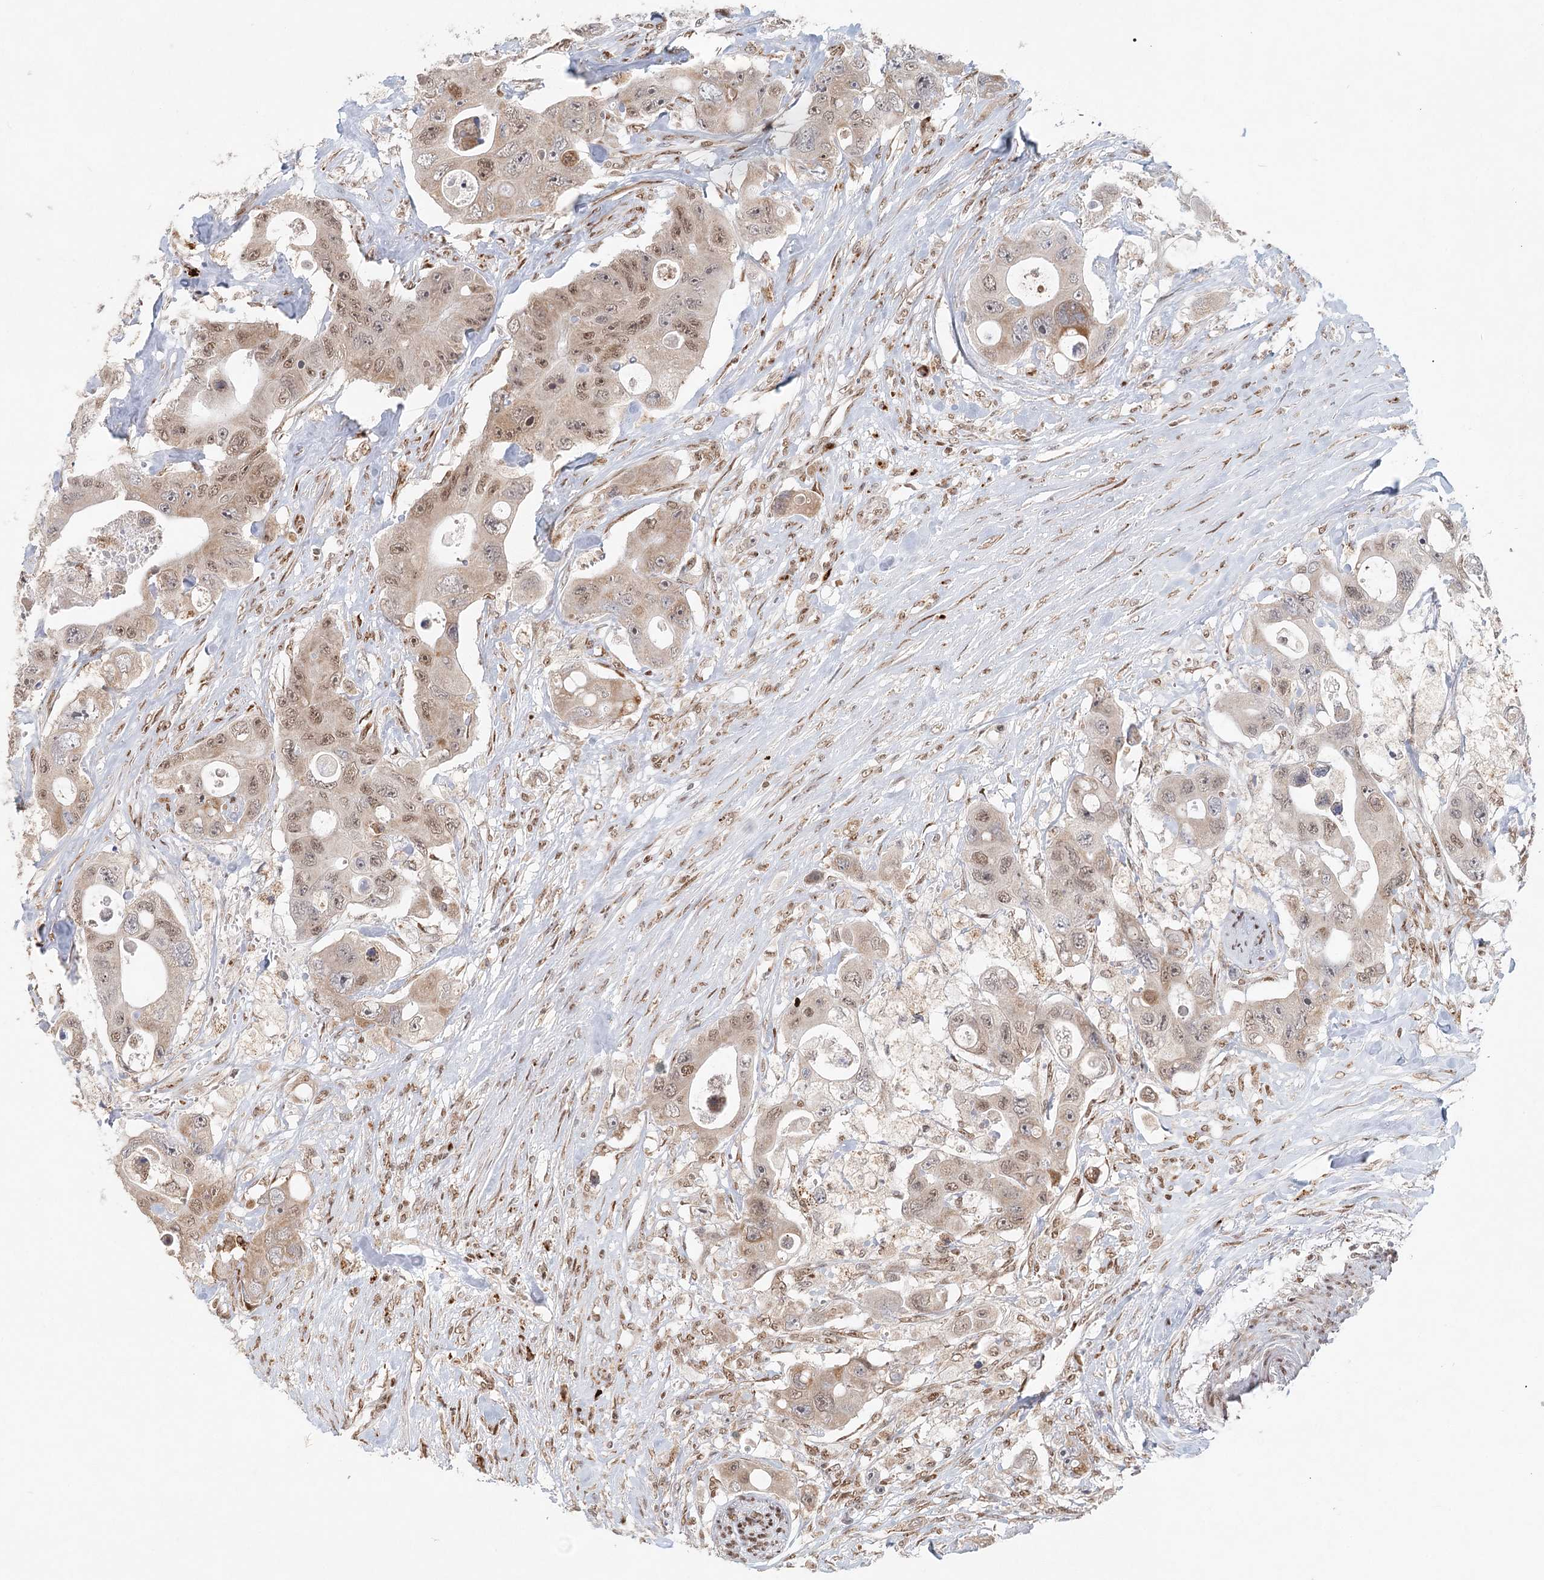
{"staining": {"intensity": "moderate", "quantity": ">75%", "location": "nuclear"}, "tissue": "colorectal cancer", "cell_type": "Tumor cells", "image_type": "cancer", "snomed": [{"axis": "morphology", "description": "Adenocarcinoma, NOS"}, {"axis": "topography", "description": "Colon"}], "caption": "Protein positivity by immunohistochemistry (IHC) displays moderate nuclear staining in approximately >75% of tumor cells in colorectal cancer (adenocarcinoma).", "gene": "BNIP5", "patient": {"sex": "female", "age": 46}}